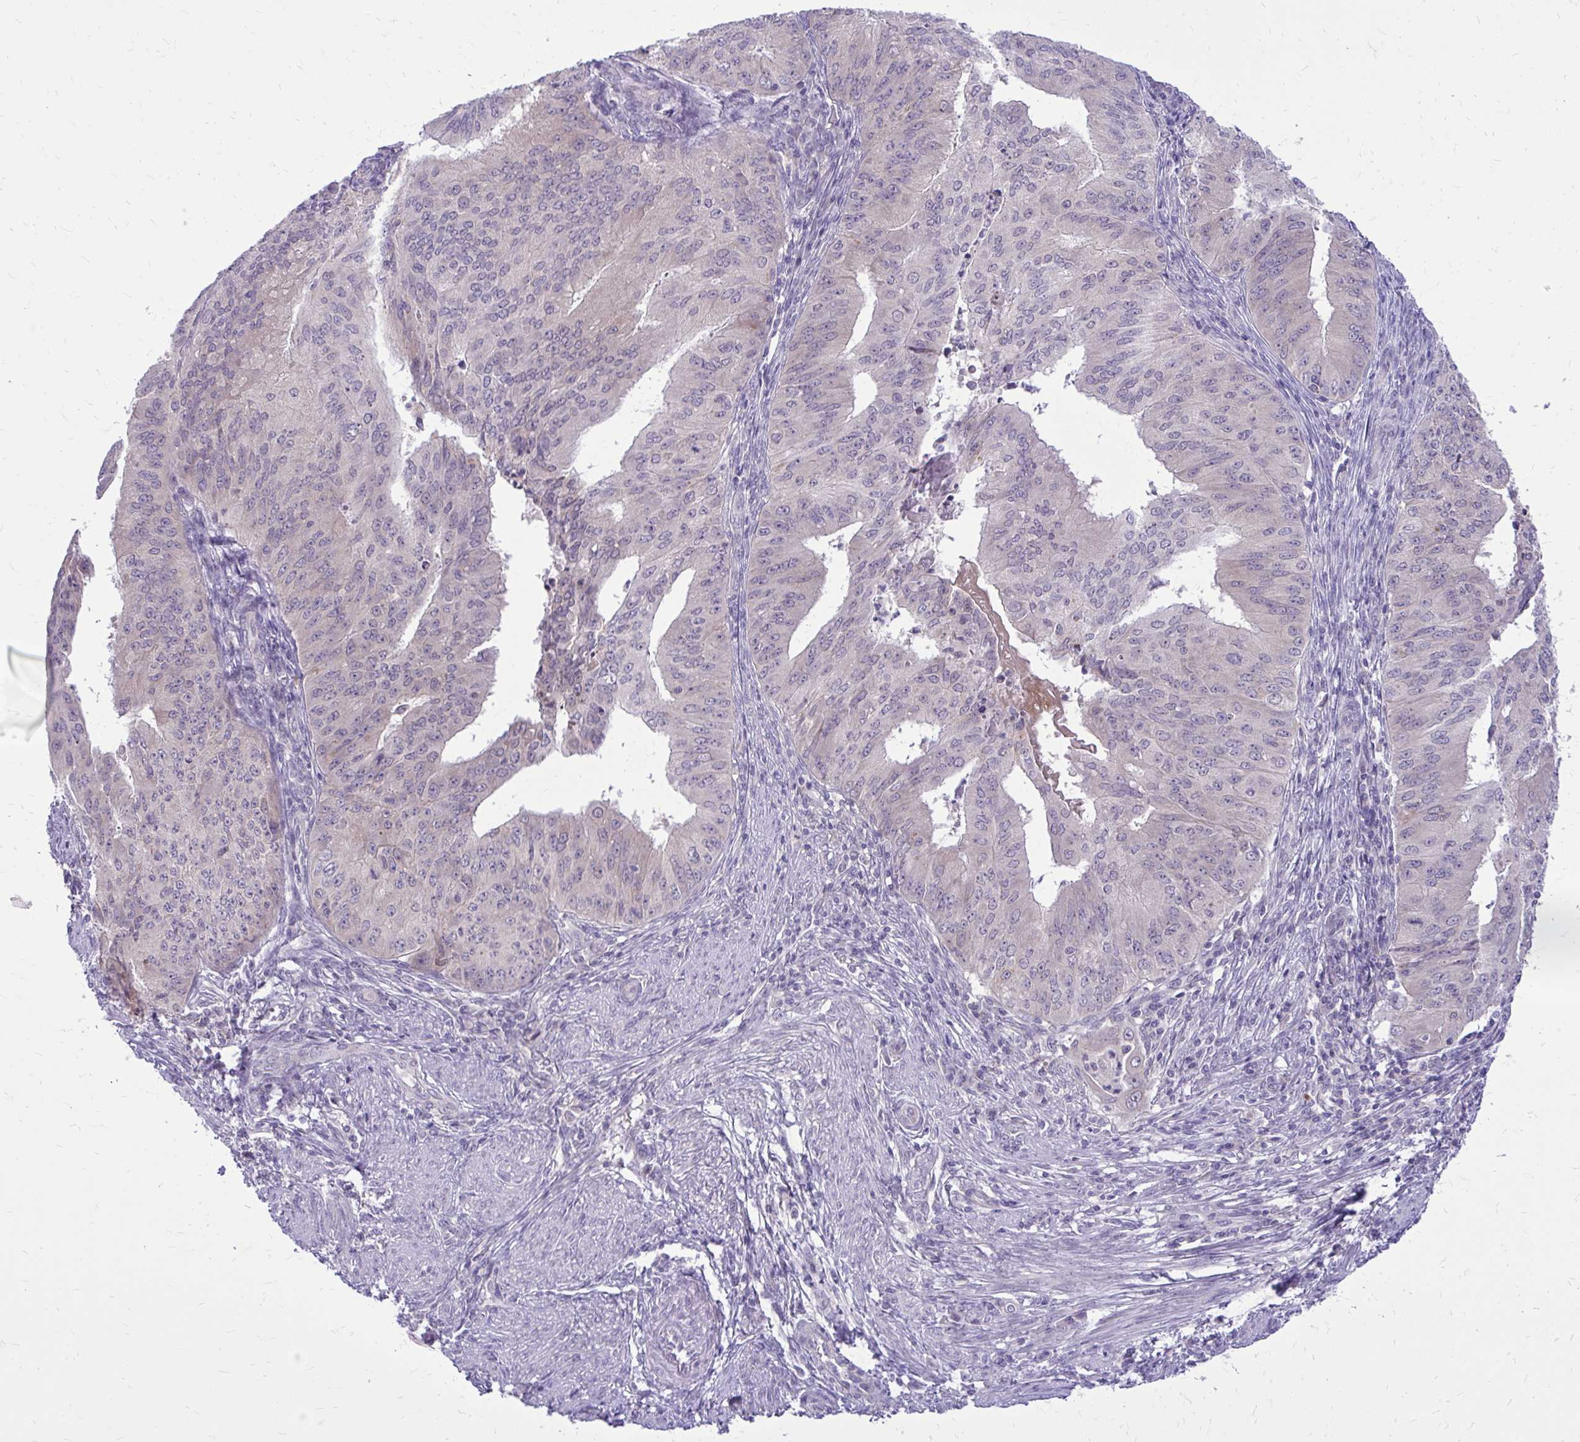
{"staining": {"intensity": "negative", "quantity": "none", "location": "none"}, "tissue": "endometrial cancer", "cell_type": "Tumor cells", "image_type": "cancer", "snomed": [{"axis": "morphology", "description": "Adenocarcinoma, NOS"}, {"axis": "topography", "description": "Endometrium"}], "caption": "The immunohistochemistry (IHC) histopathology image has no significant positivity in tumor cells of endometrial adenocarcinoma tissue.", "gene": "DPY19L1", "patient": {"sex": "female", "age": 50}}